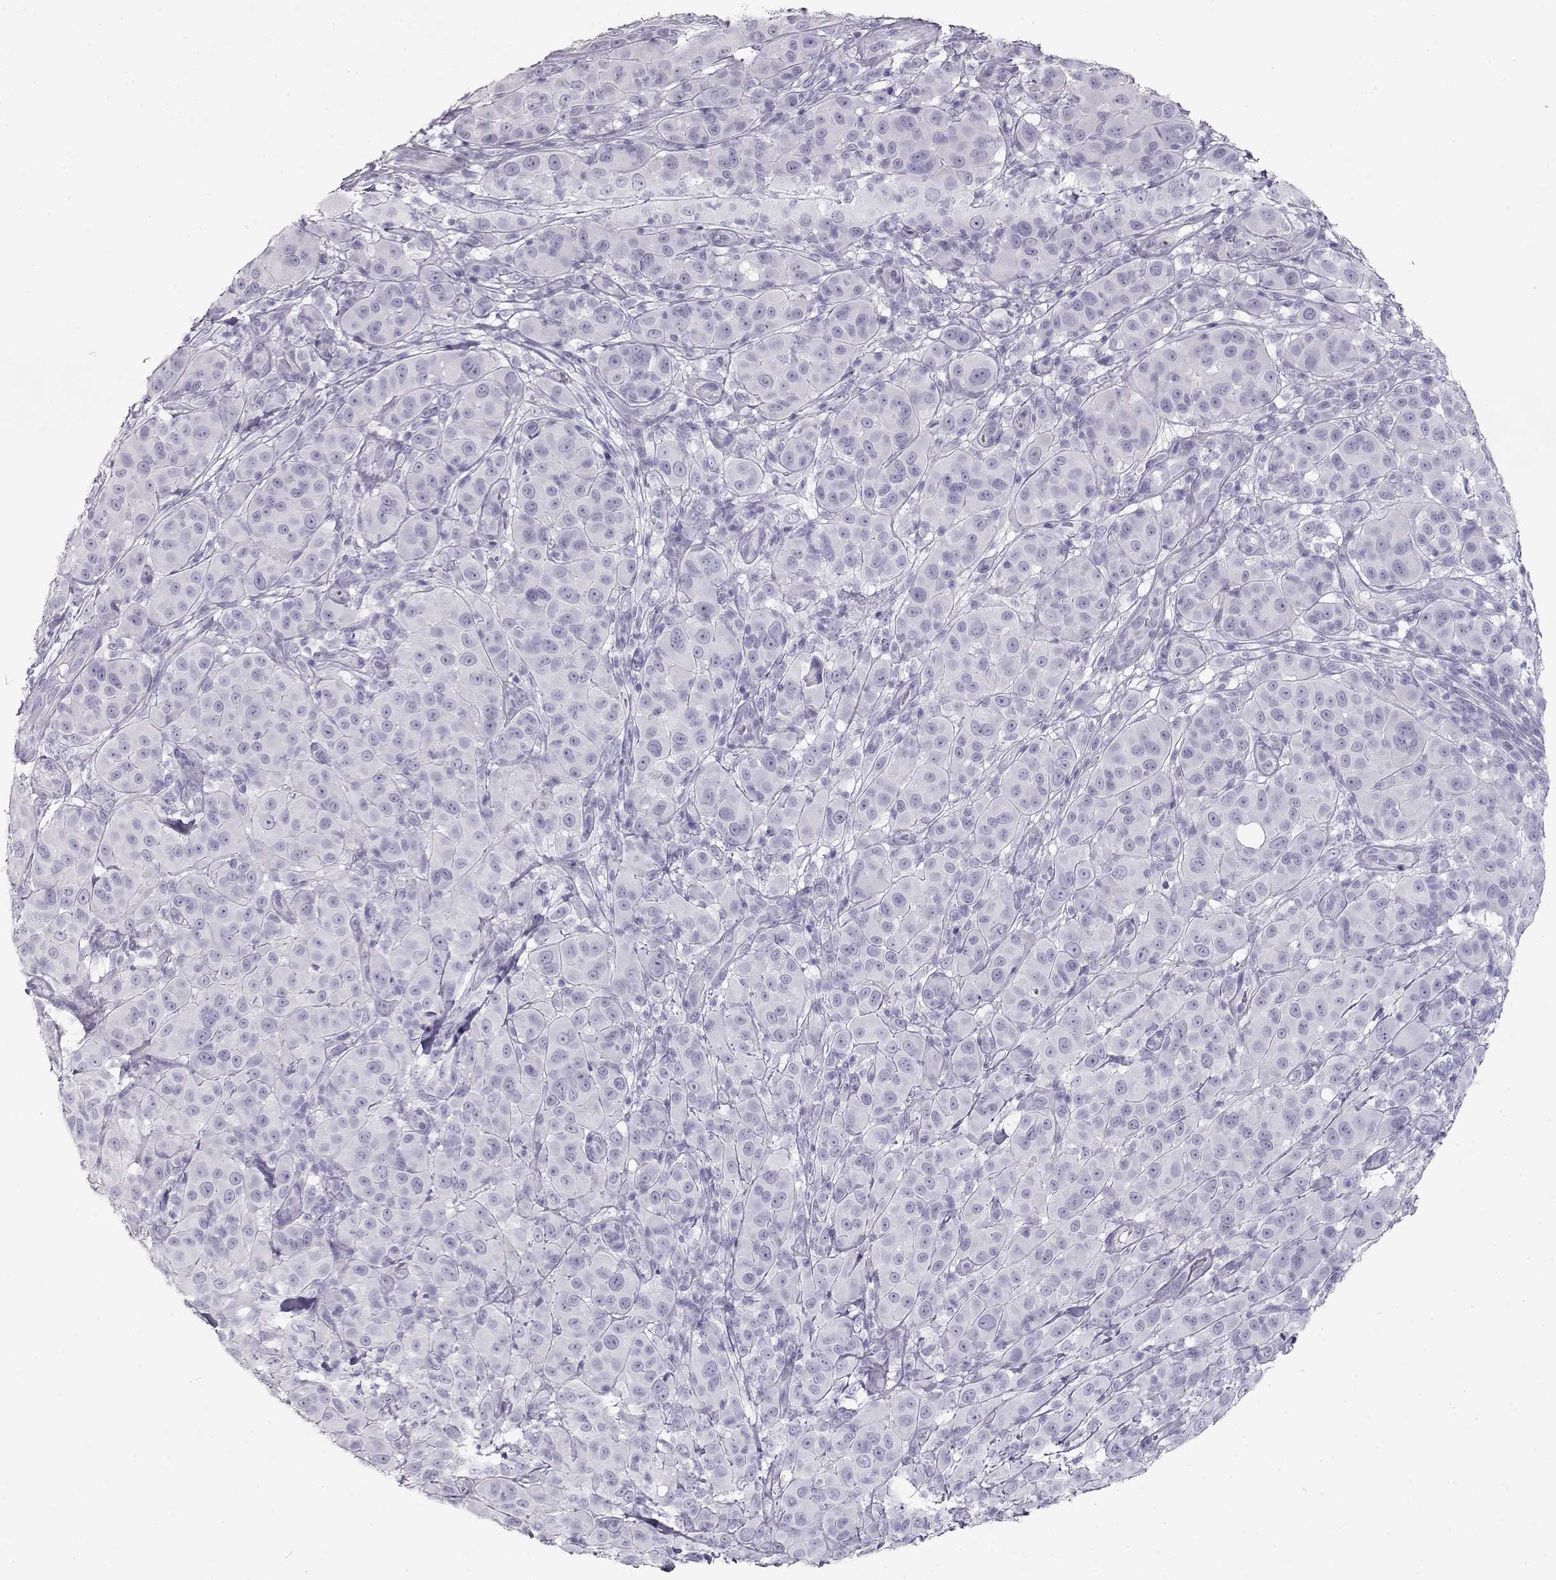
{"staining": {"intensity": "negative", "quantity": "none", "location": "none"}, "tissue": "melanoma", "cell_type": "Tumor cells", "image_type": "cancer", "snomed": [{"axis": "morphology", "description": "Malignant melanoma, NOS"}, {"axis": "topography", "description": "Skin"}], "caption": "An IHC histopathology image of melanoma is shown. There is no staining in tumor cells of melanoma.", "gene": "TKTL1", "patient": {"sex": "female", "age": 87}}